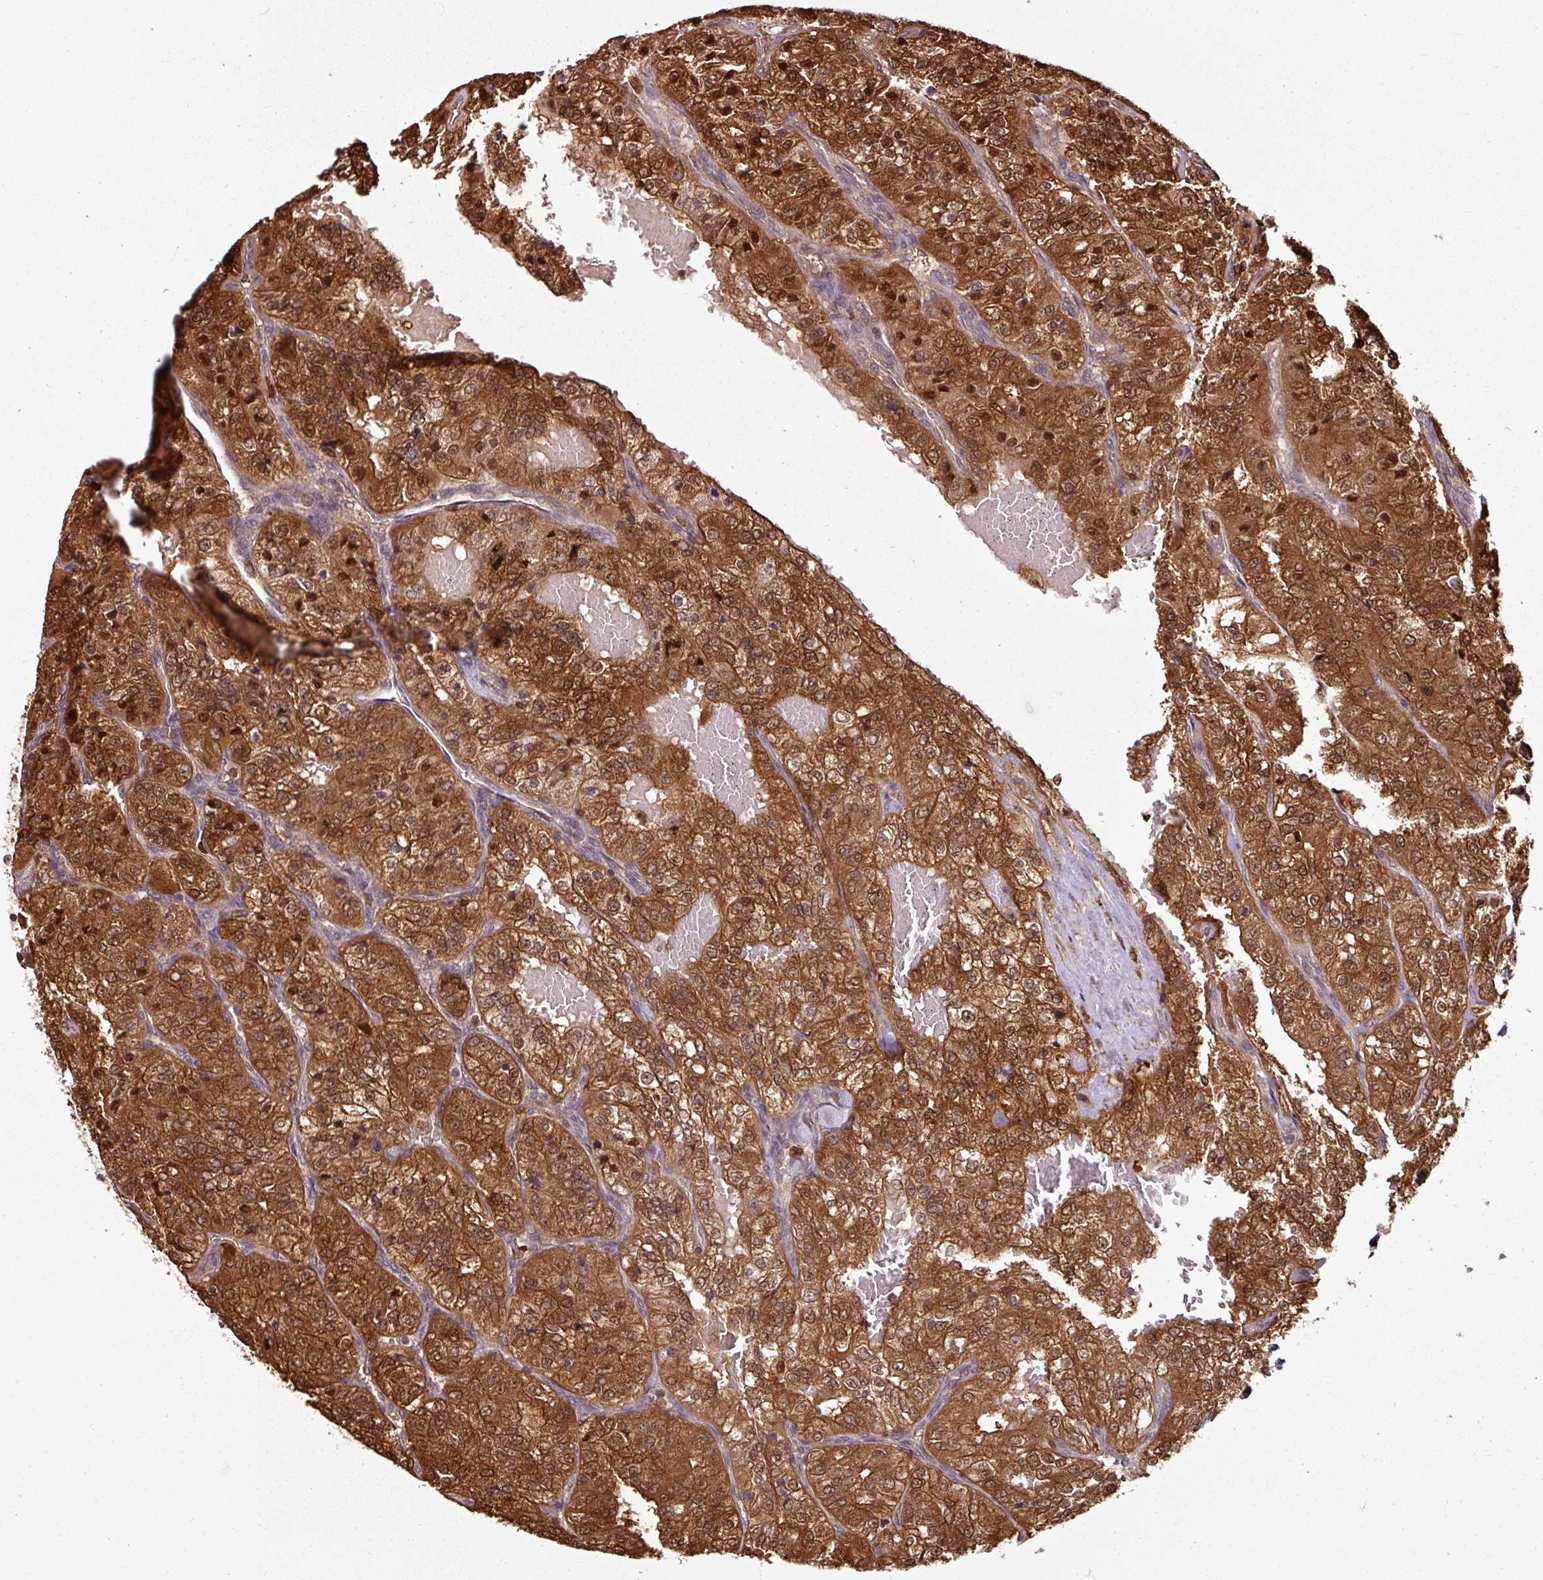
{"staining": {"intensity": "strong", "quantity": ">75%", "location": "cytoplasmic/membranous,nuclear"}, "tissue": "renal cancer", "cell_type": "Tumor cells", "image_type": "cancer", "snomed": [{"axis": "morphology", "description": "Adenocarcinoma, NOS"}, {"axis": "topography", "description": "Kidney"}], "caption": "Human adenocarcinoma (renal) stained with a brown dye exhibits strong cytoplasmic/membranous and nuclear positive expression in approximately >75% of tumor cells.", "gene": "KCTD11", "patient": {"sex": "female", "age": 63}}